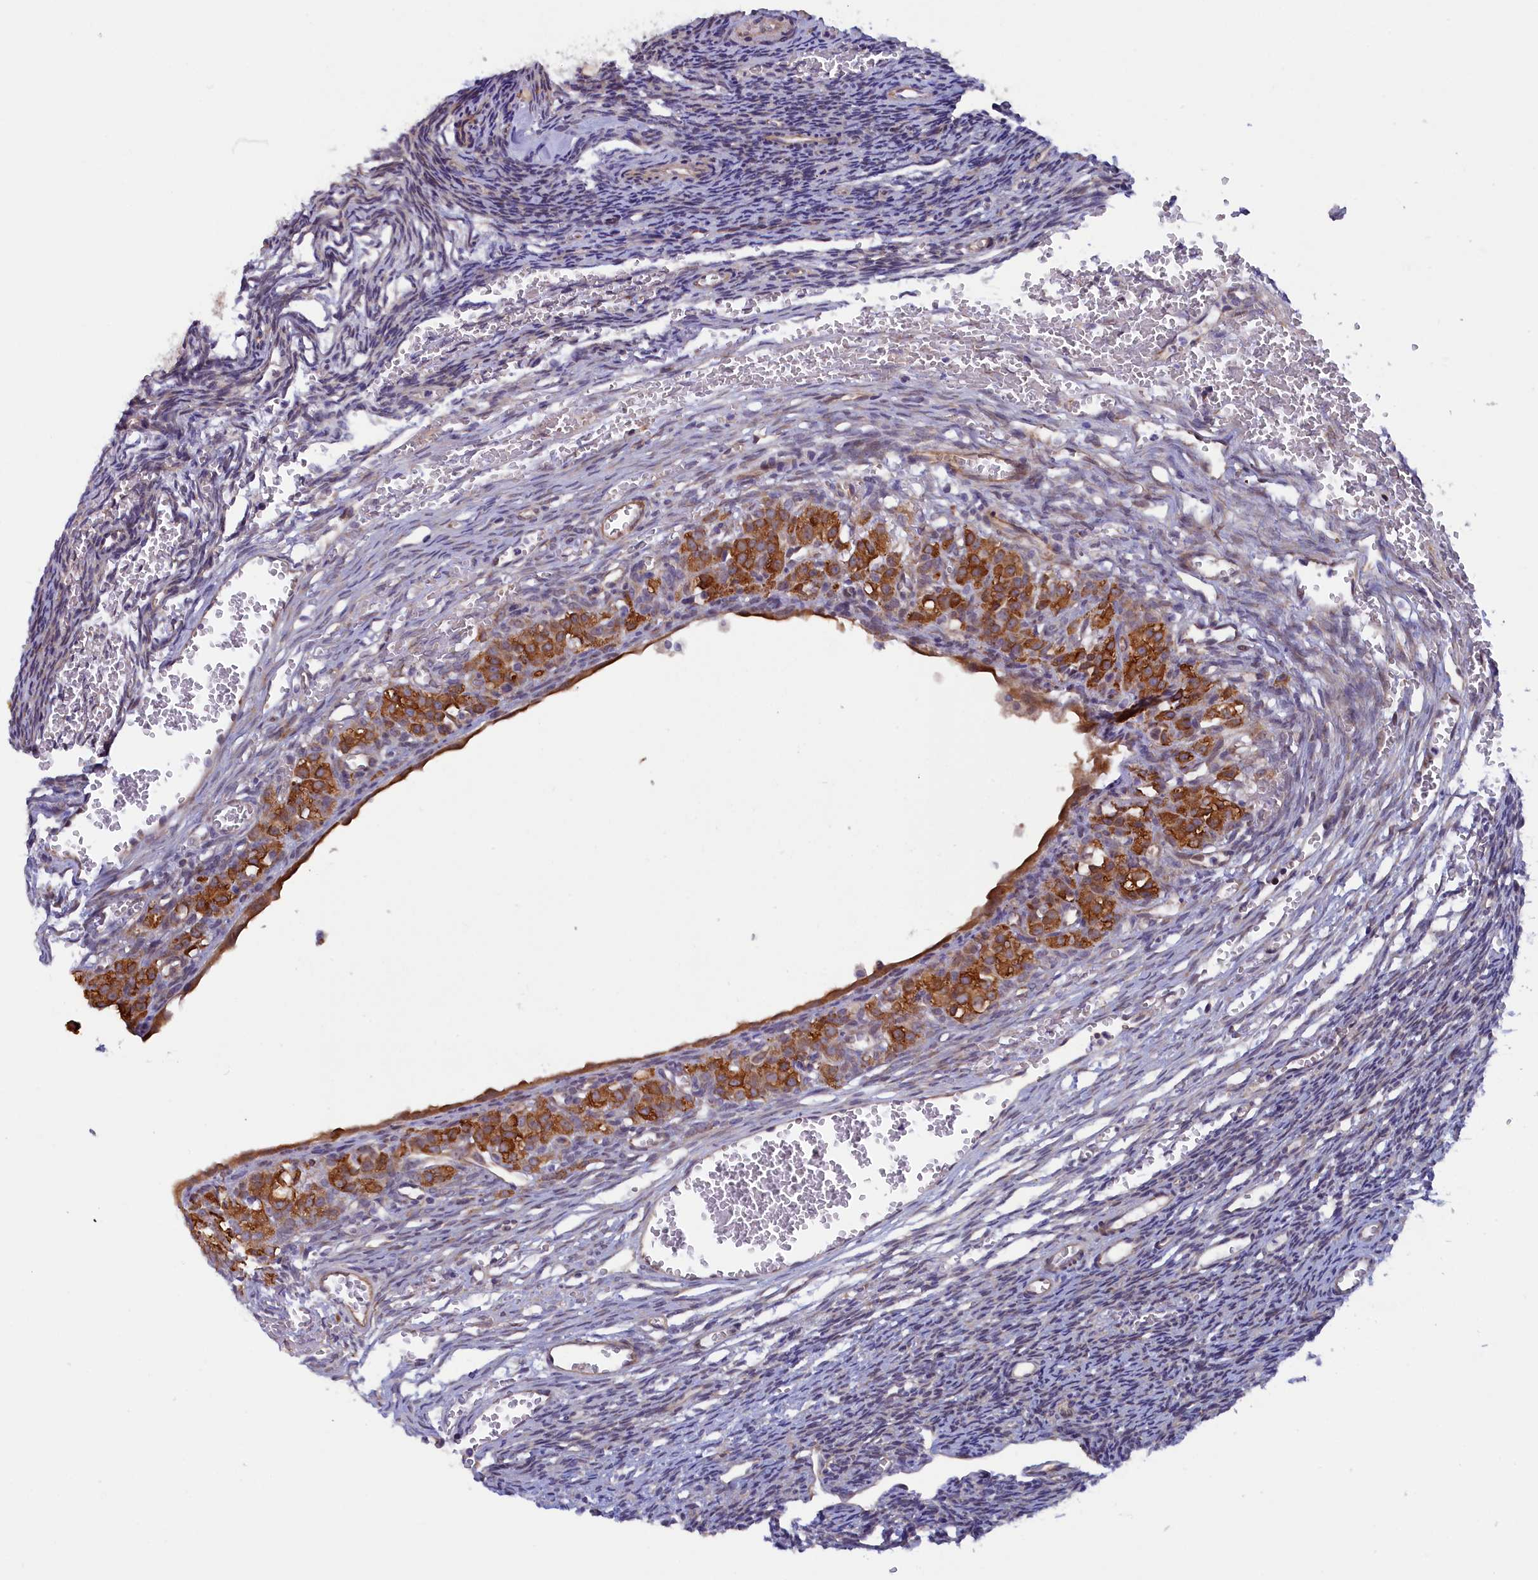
{"staining": {"intensity": "negative", "quantity": "none", "location": "none"}, "tissue": "ovary", "cell_type": "Ovarian stroma cells", "image_type": "normal", "snomed": [{"axis": "morphology", "description": "Normal tissue, NOS"}, {"axis": "topography", "description": "Ovary"}], "caption": "There is no significant staining in ovarian stroma cells of ovary. The staining is performed using DAB brown chromogen with nuclei counter-stained in using hematoxylin.", "gene": "JPT2", "patient": {"sex": "female", "age": 39}}